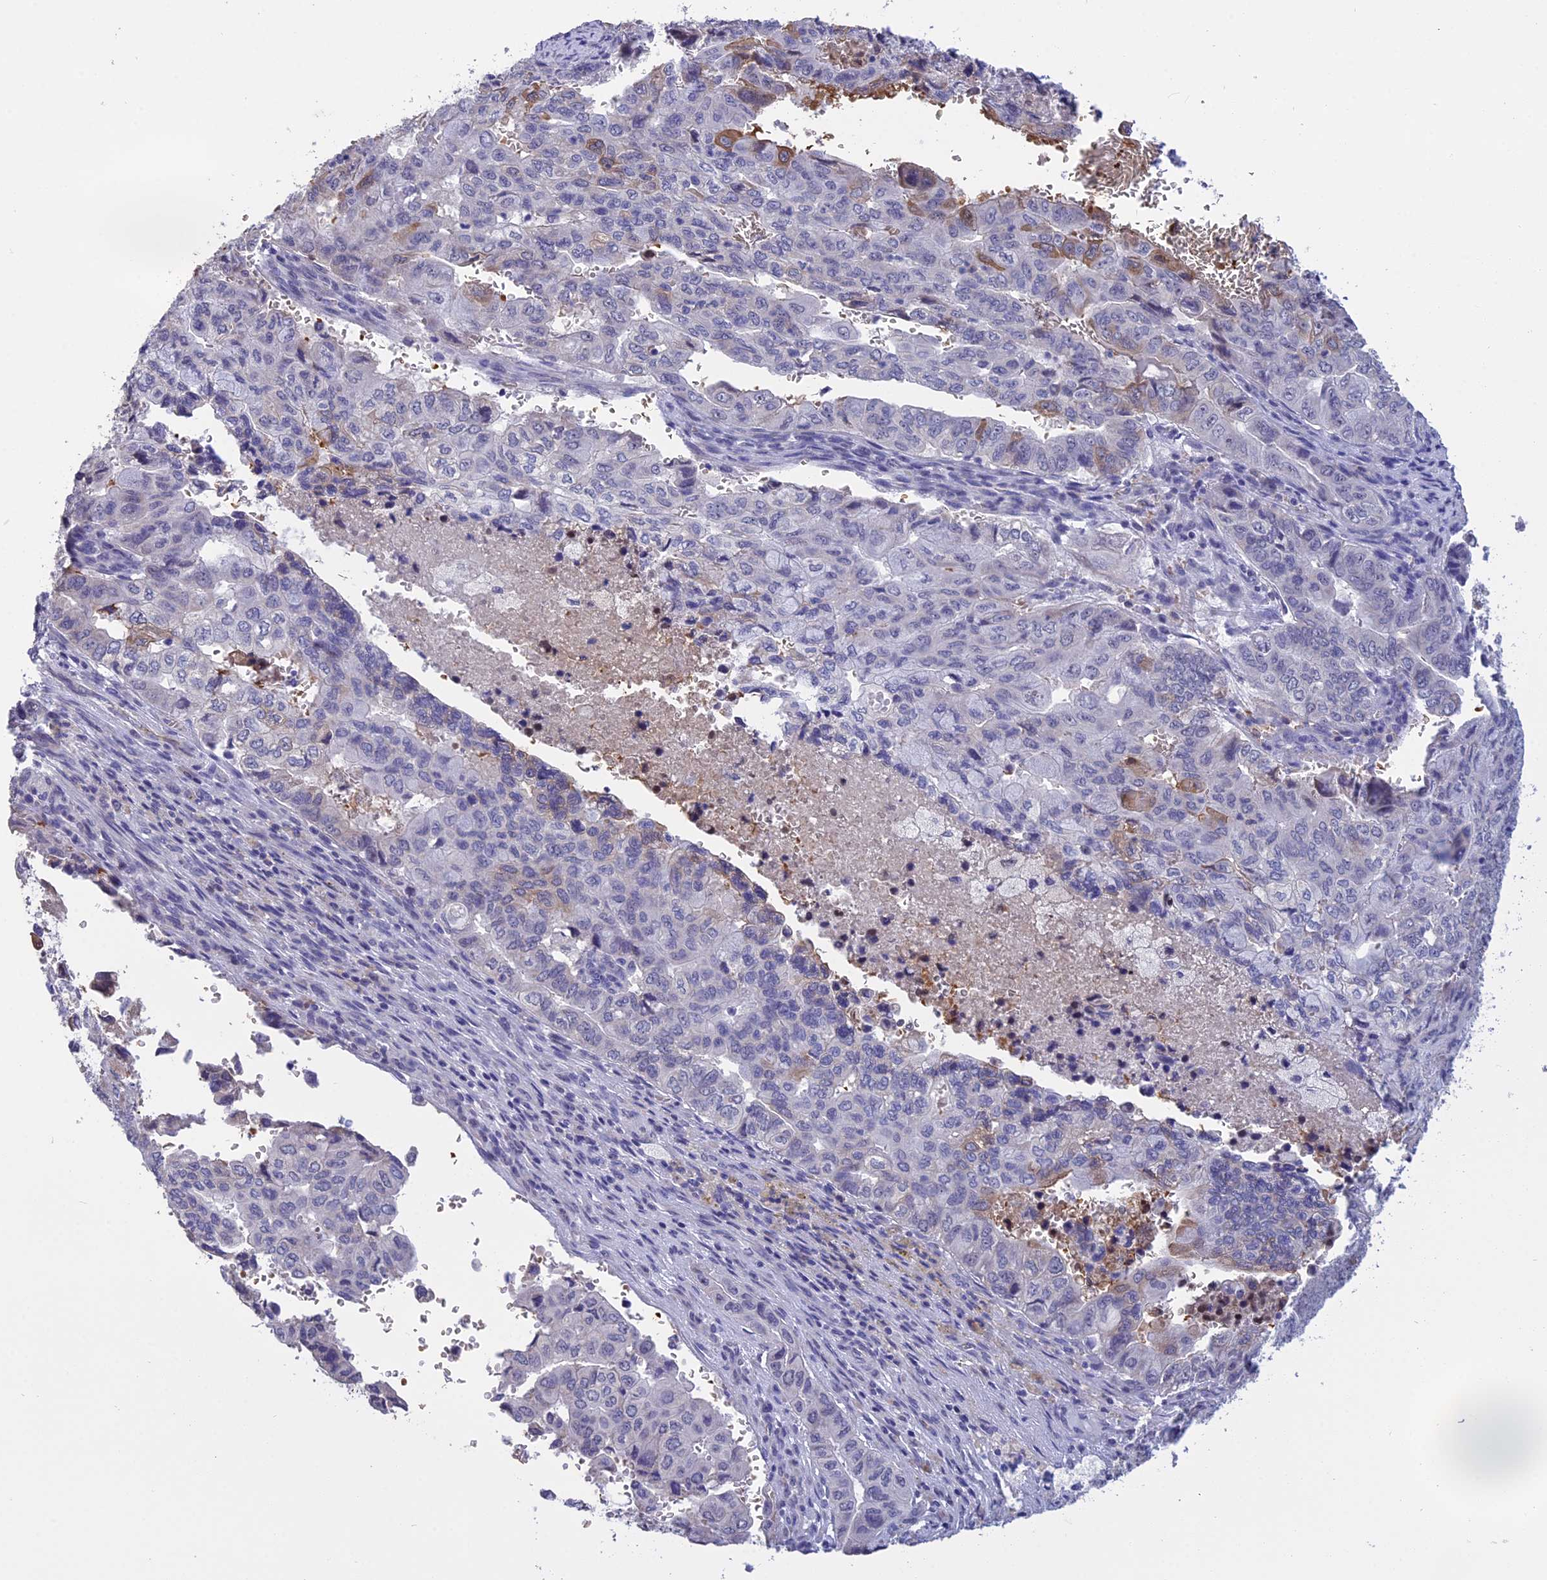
{"staining": {"intensity": "moderate", "quantity": "<25%", "location": "cytoplasmic/membranous"}, "tissue": "pancreatic cancer", "cell_type": "Tumor cells", "image_type": "cancer", "snomed": [{"axis": "morphology", "description": "Adenocarcinoma, NOS"}, {"axis": "topography", "description": "Pancreas"}], "caption": "The histopathology image demonstrates staining of adenocarcinoma (pancreatic), revealing moderate cytoplasmic/membranous protein positivity (brown color) within tumor cells.", "gene": "KNOP1", "patient": {"sex": "male", "age": 51}}